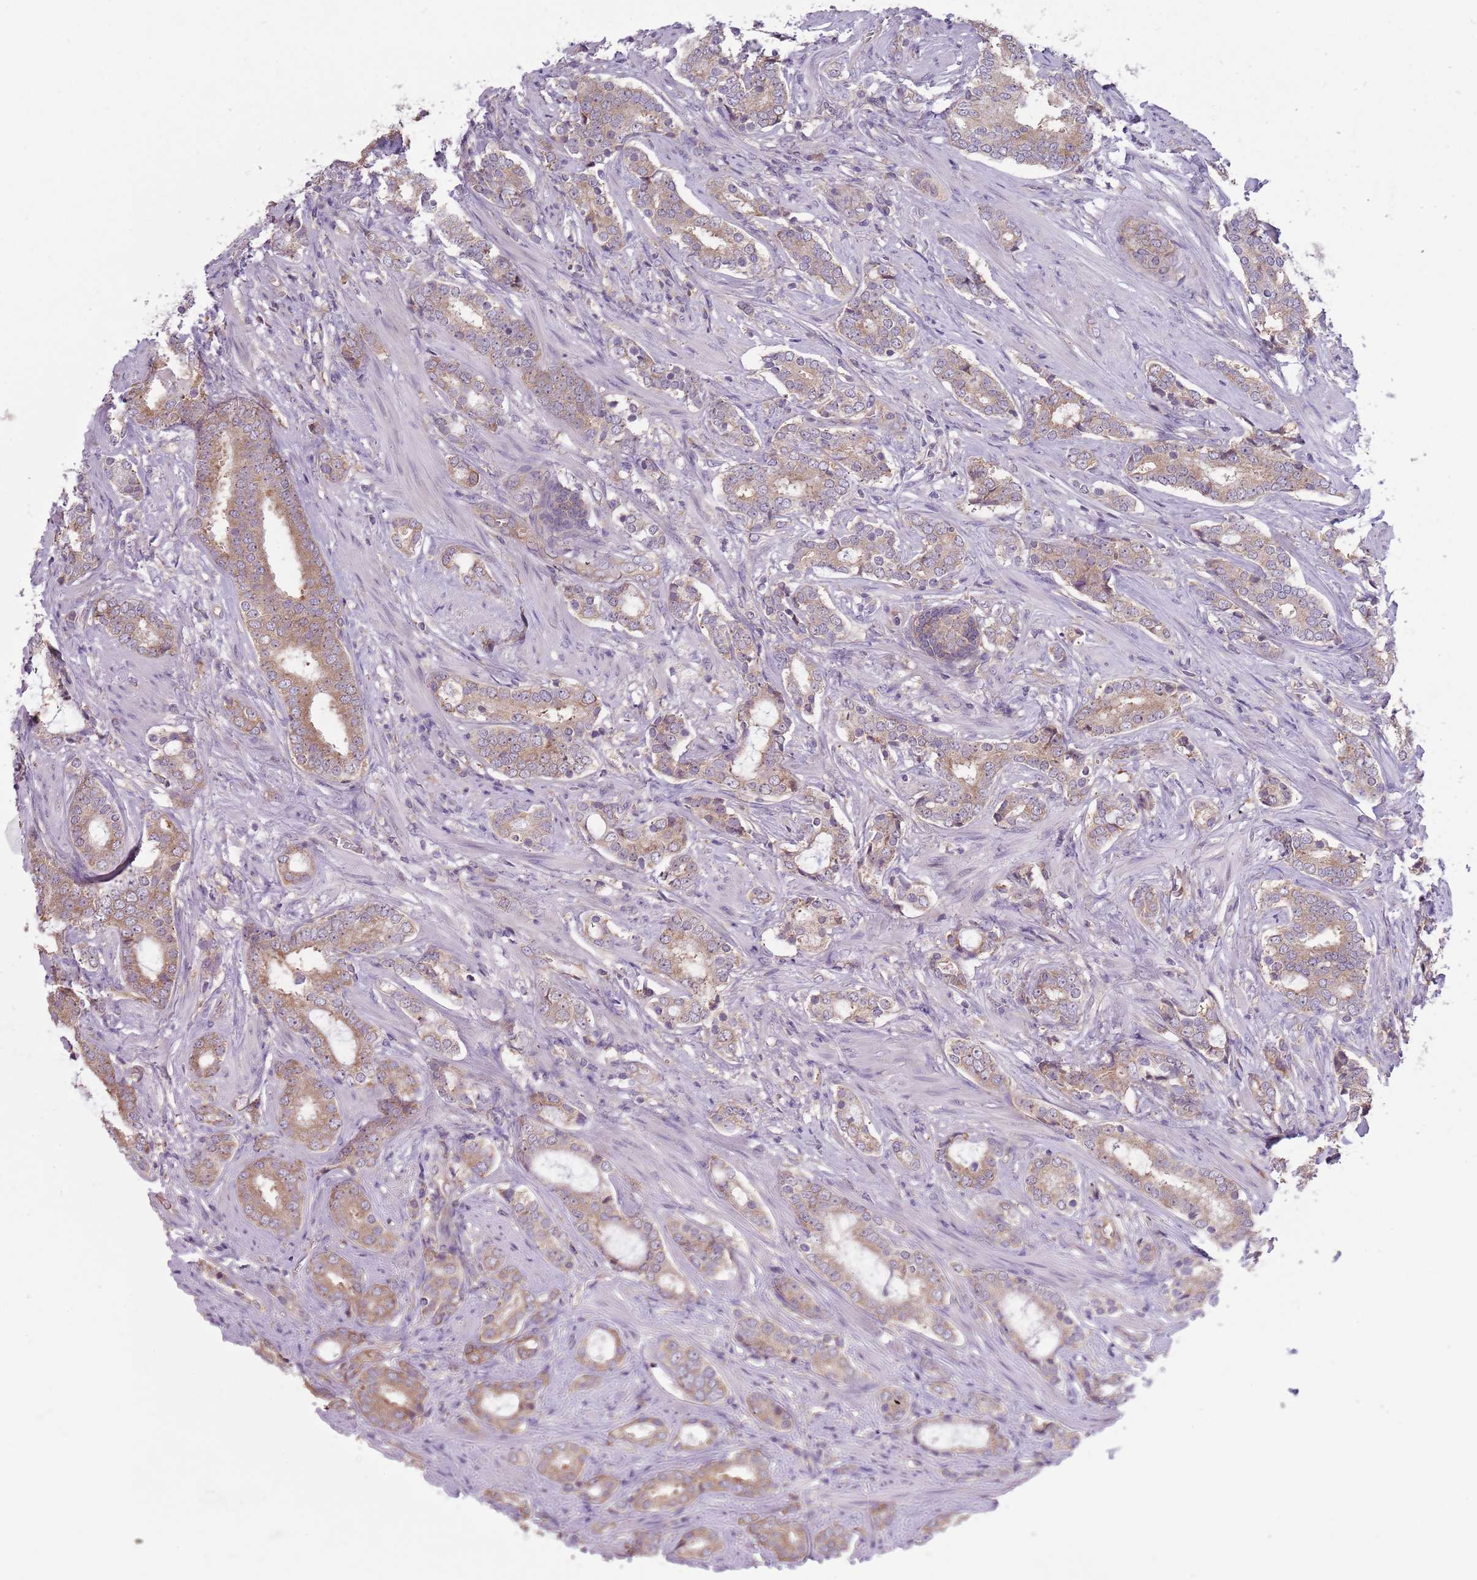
{"staining": {"intensity": "weak", "quantity": ">75%", "location": "cytoplasmic/membranous"}, "tissue": "prostate cancer", "cell_type": "Tumor cells", "image_type": "cancer", "snomed": [{"axis": "morphology", "description": "Adenocarcinoma, High grade"}, {"axis": "topography", "description": "Prostate"}], "caption": "Brown immunohistochemical staining in prostate cancer exhibits weak cytoplasmic/membranous staining in about >75% of tumor cells. (IHC, brightfield microscopy, high magnification).", "gene": "RPL17-C18orf32", "patient": {"sex": "male", "age": 63}}